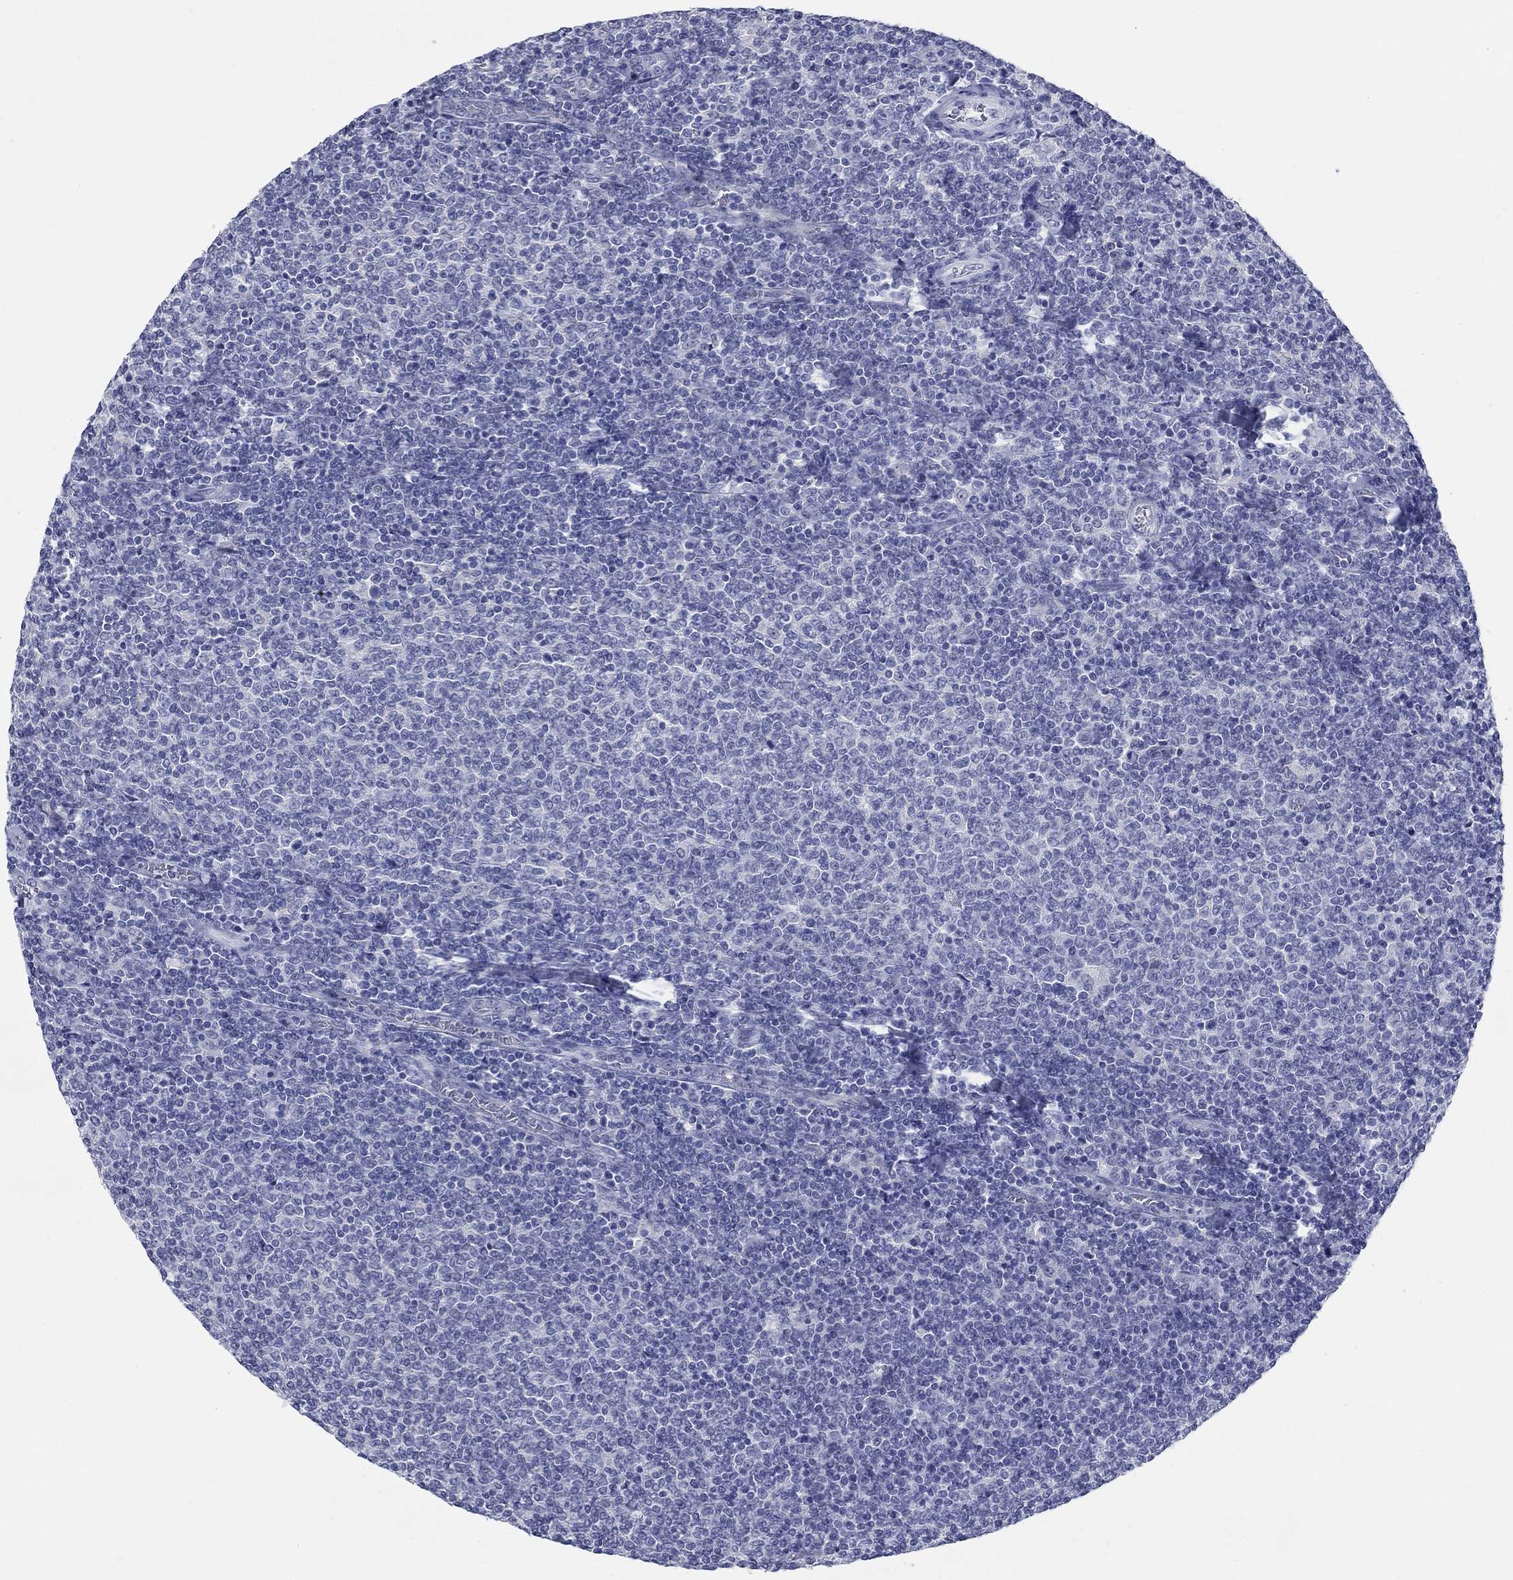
{"staining": {"intensity": "negative", "quantity": "none", "location": "none"}, "tissue": "lymphoma", "cell_type": "Tumor cells", "image_type": "cancer", "snomed": [{"axis": "morphology", "description": "Malignant lymphoma, non-Hodgkin's type, Low grade"}, {"axis": "topography", "description": "Lymph node"}], "caption": "DAB immunohistochemical staining of lymphoma displays no significant staining in tumor cells.", "gene": "ATP6V1G2", "patient": {"sex": "male", "age": 52}}